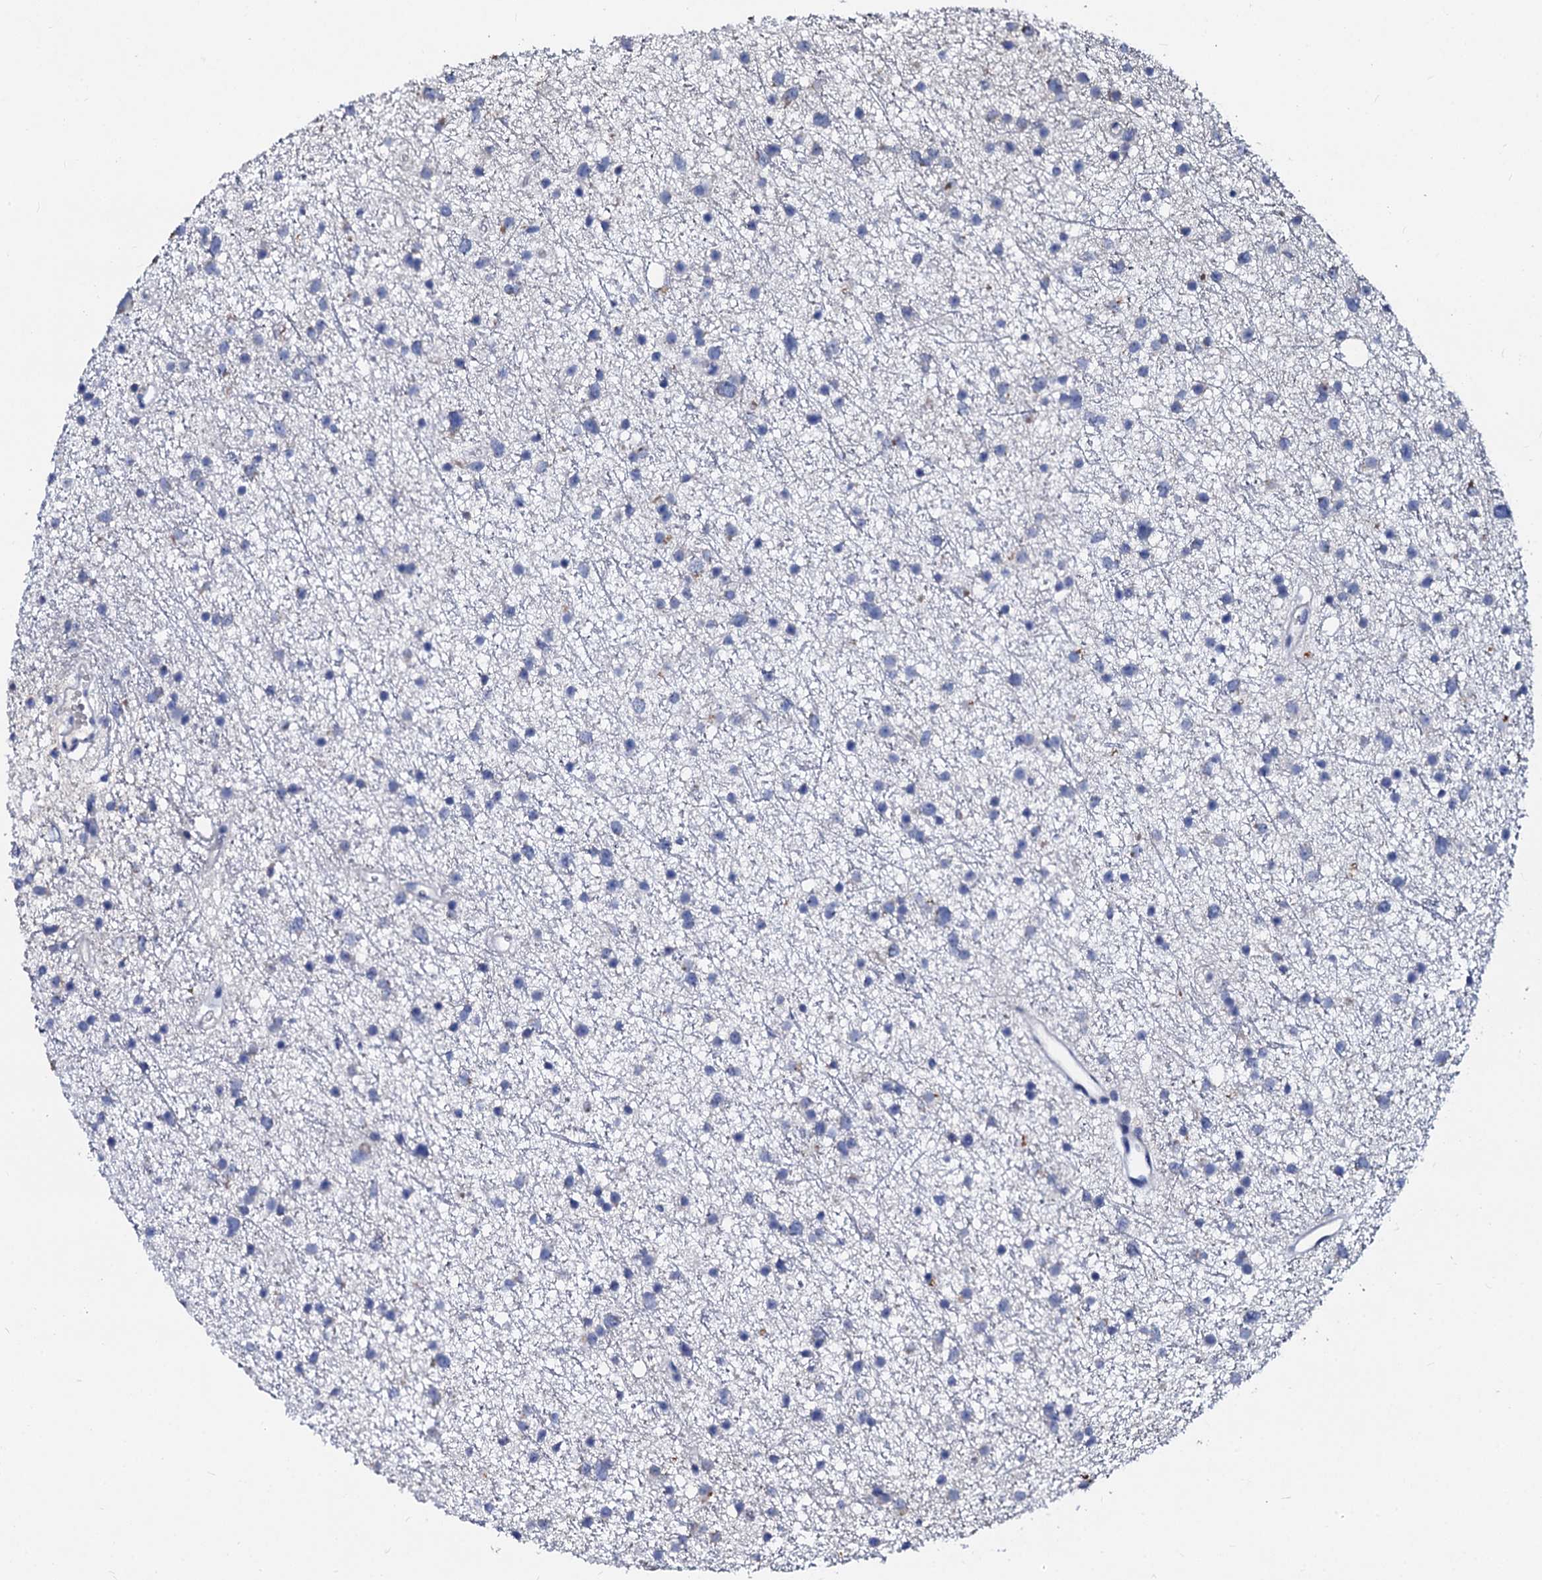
{"staining": {"intensity": "negative", "quantity": "none", "location": "none"}, "tissue": "glioma", "cell_type": "Tumor cells", "image_type": "cancer", "snomed": [{"axis": "morphology", "description": "Glioma, malignant, Low grade"}, {"axis": "topography", "description": "Cerebral cortex"}], "caption": "Tumor cells show no significant protein staining in low-grade glioma (malignant).", "gene": "SLC37A4", "patient": {"sex": "female", "age": 39}}